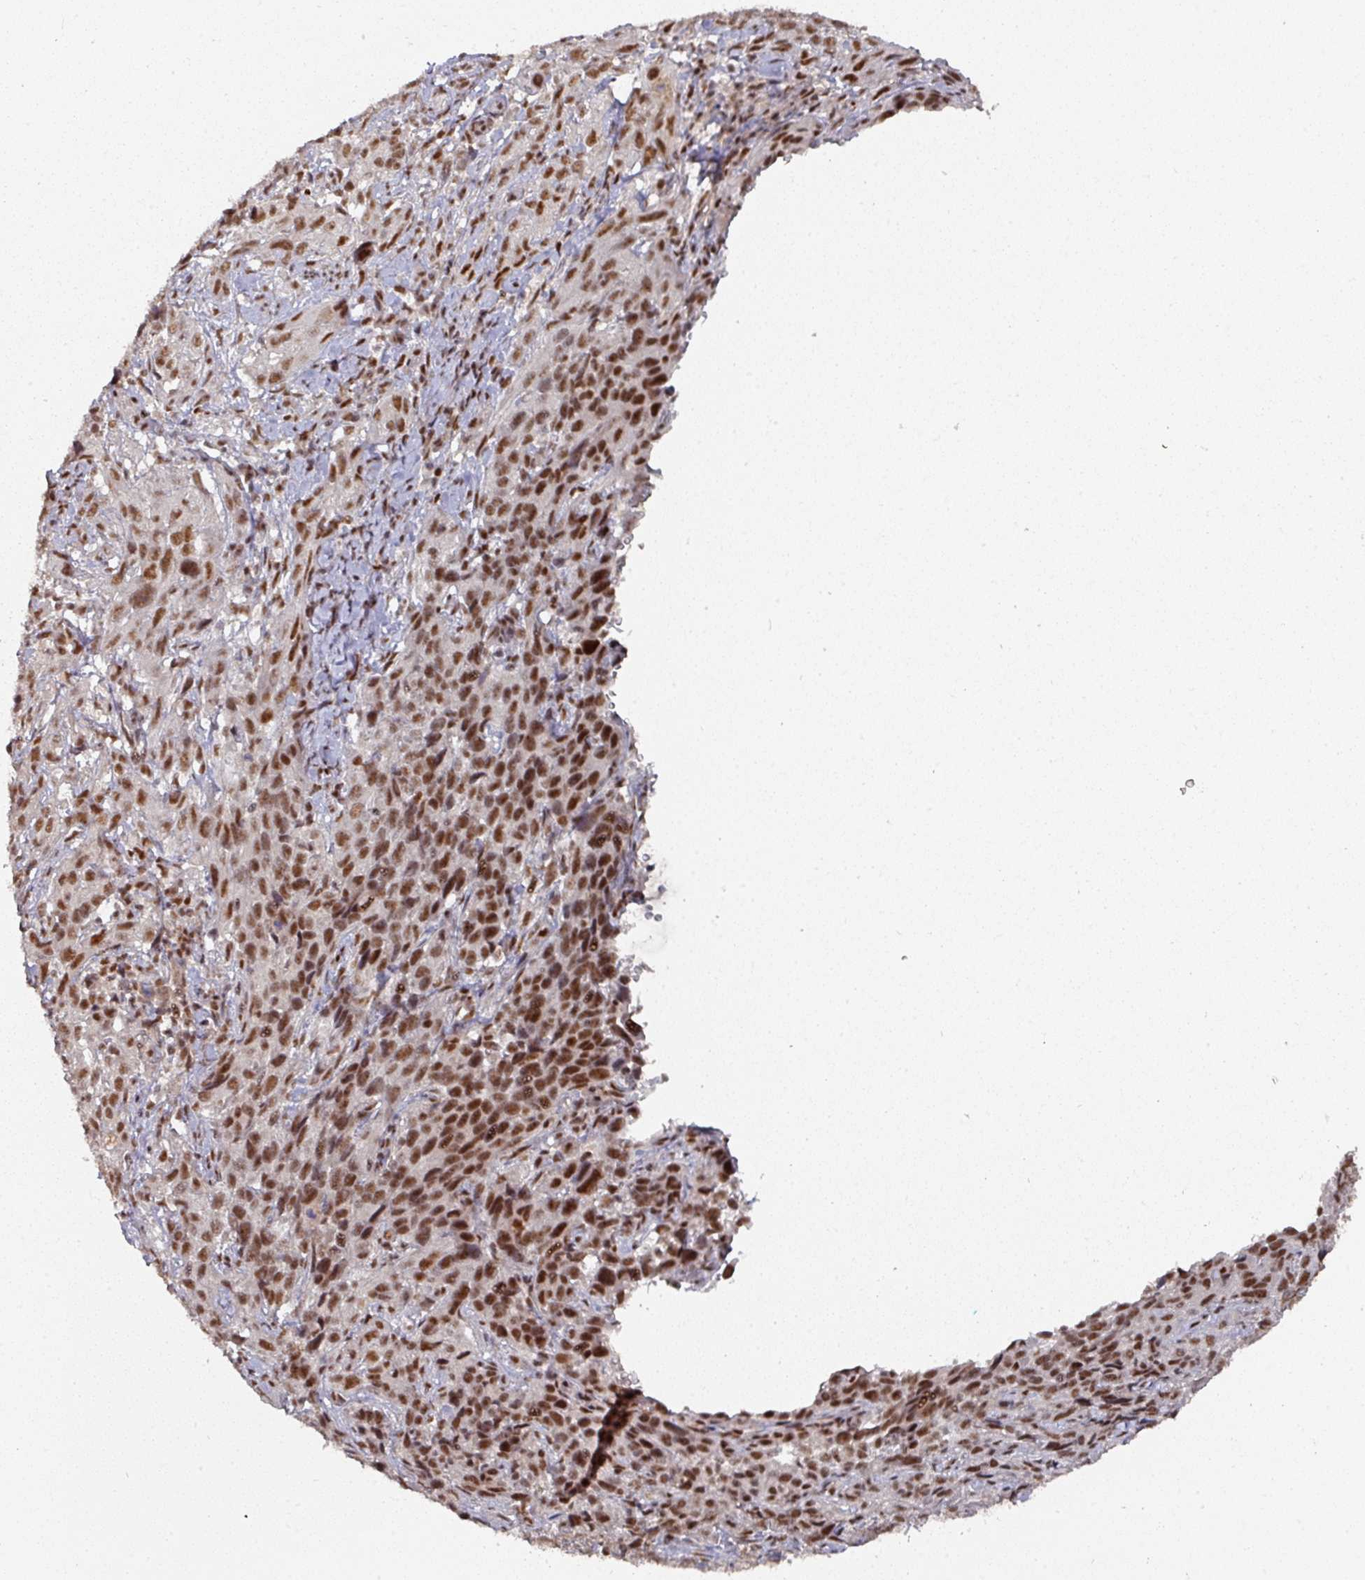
{"staining": {"intensity": "strong", "quantity": ">75%", "location": "nuclear"}, "tissue": "cervical cancer", "cell_type": "Tumor cells", "image_type": "cancer", "snomed": [{"axis": "morphology", "description": "Squamous cell carcinoma, NOS"}, {"axis": "topography", "description": "Cervix"}], "caption": "Tumor cells reveal strong nuclear expression in about >75% of cells in cervical squamous cell carcinoma.", "gene": "MEPCE", "patient": {"sex": "female", "age": 51}}